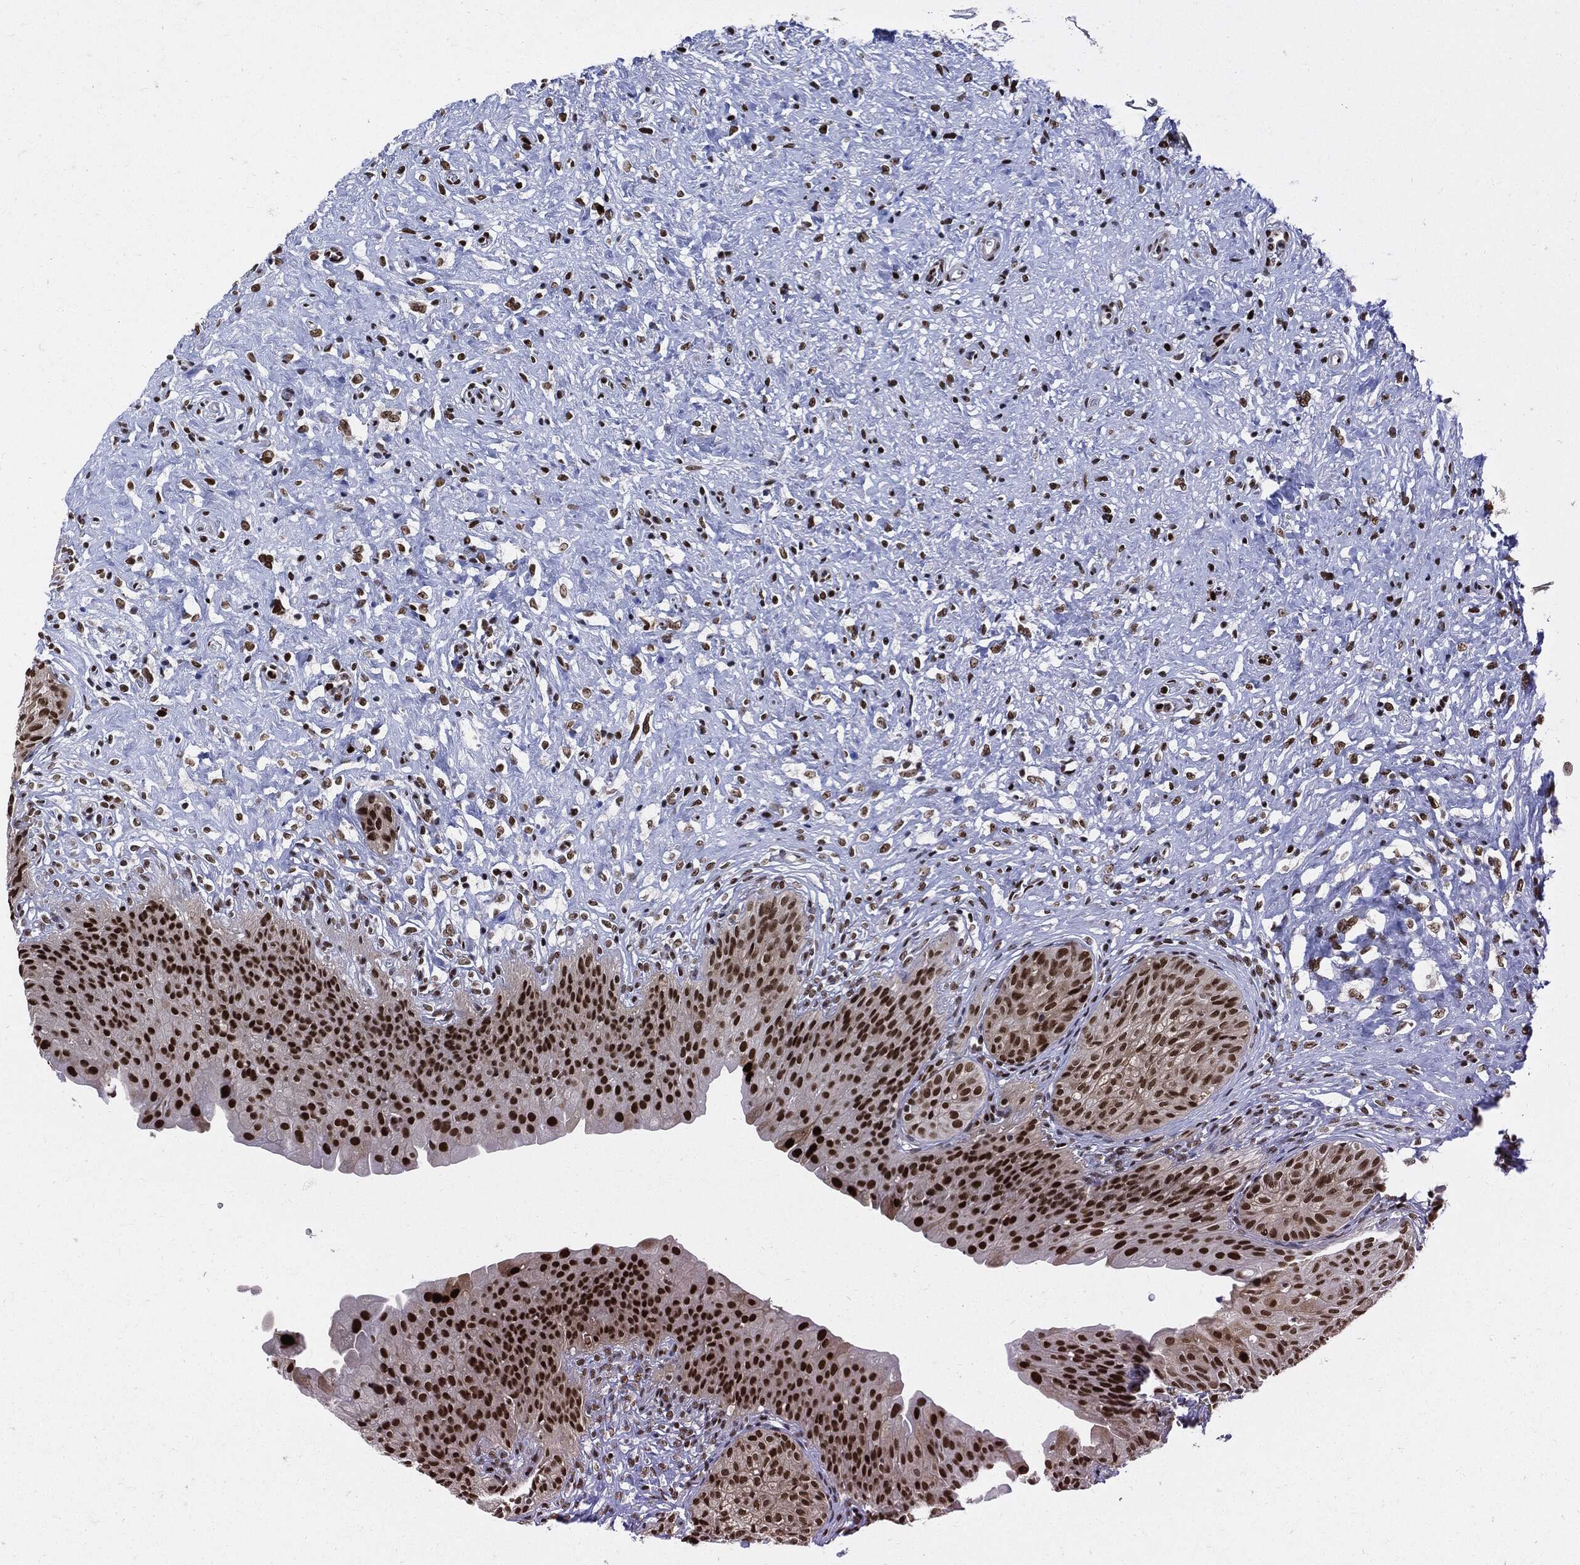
{"staining": {"intensity": "strong", "quantity": ">75%", "location": "nuclear"}, "tissue": "urinary bladder", "cell_type": "Urothelial cells", "image_type": "normal", "snomed": [{"axis": "morphology", "description": "Normal tissue, NOS"}, {"axis": "topography", "description": "Urinary bladder"}], "caption": "Human urinary bladder stained with a brown dye displays strong nuclear positive staining in about >75% of urothelial cells.", "gene": "PCNA", "patient": {"sex": "male", "age": 46}}